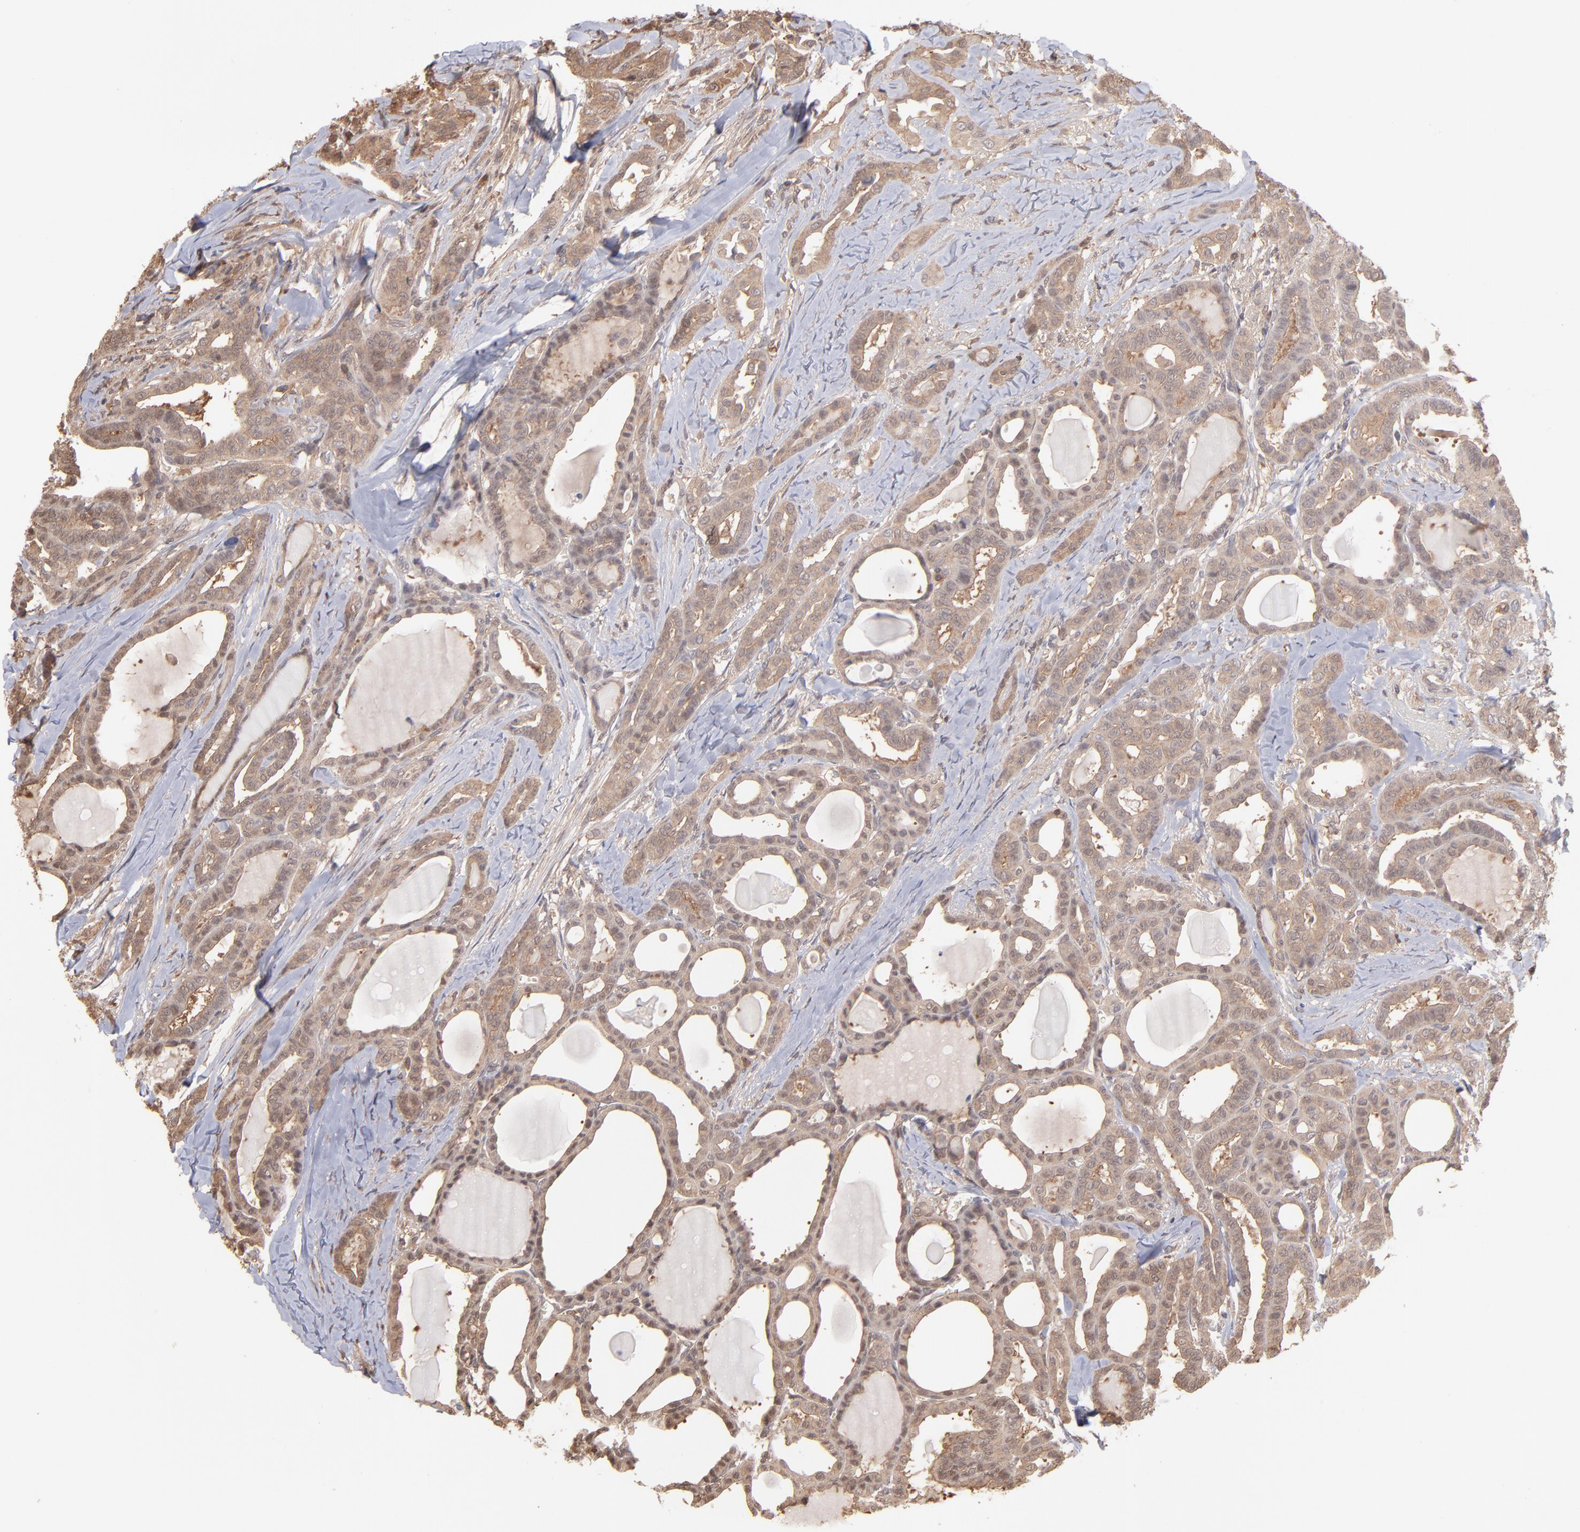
{"staining": {"intensity": "strong", "quantity": ">75%", "location": "cytoplasmic/membranous"}, "tissue": "thyroid cancer", "cell_type": "Tumor cells", "image_type": "cancer", "snomed": [{"axis": "morphology", "description": "Carcinoma, NOS"}, {"axis": "topography", "description": "Thyroid gland"}], "caption": "Thyroid cancer tissue demonstrates strong cytoplasmic/membranous expression in approximately >75% of tumor cells, visualized by immunohistochemistry. (brown staining indicates protein expression, while blue staining denotes nuclei).", "gene": "MAP2K2", "patient": {"sex": "female", "age": 91}}